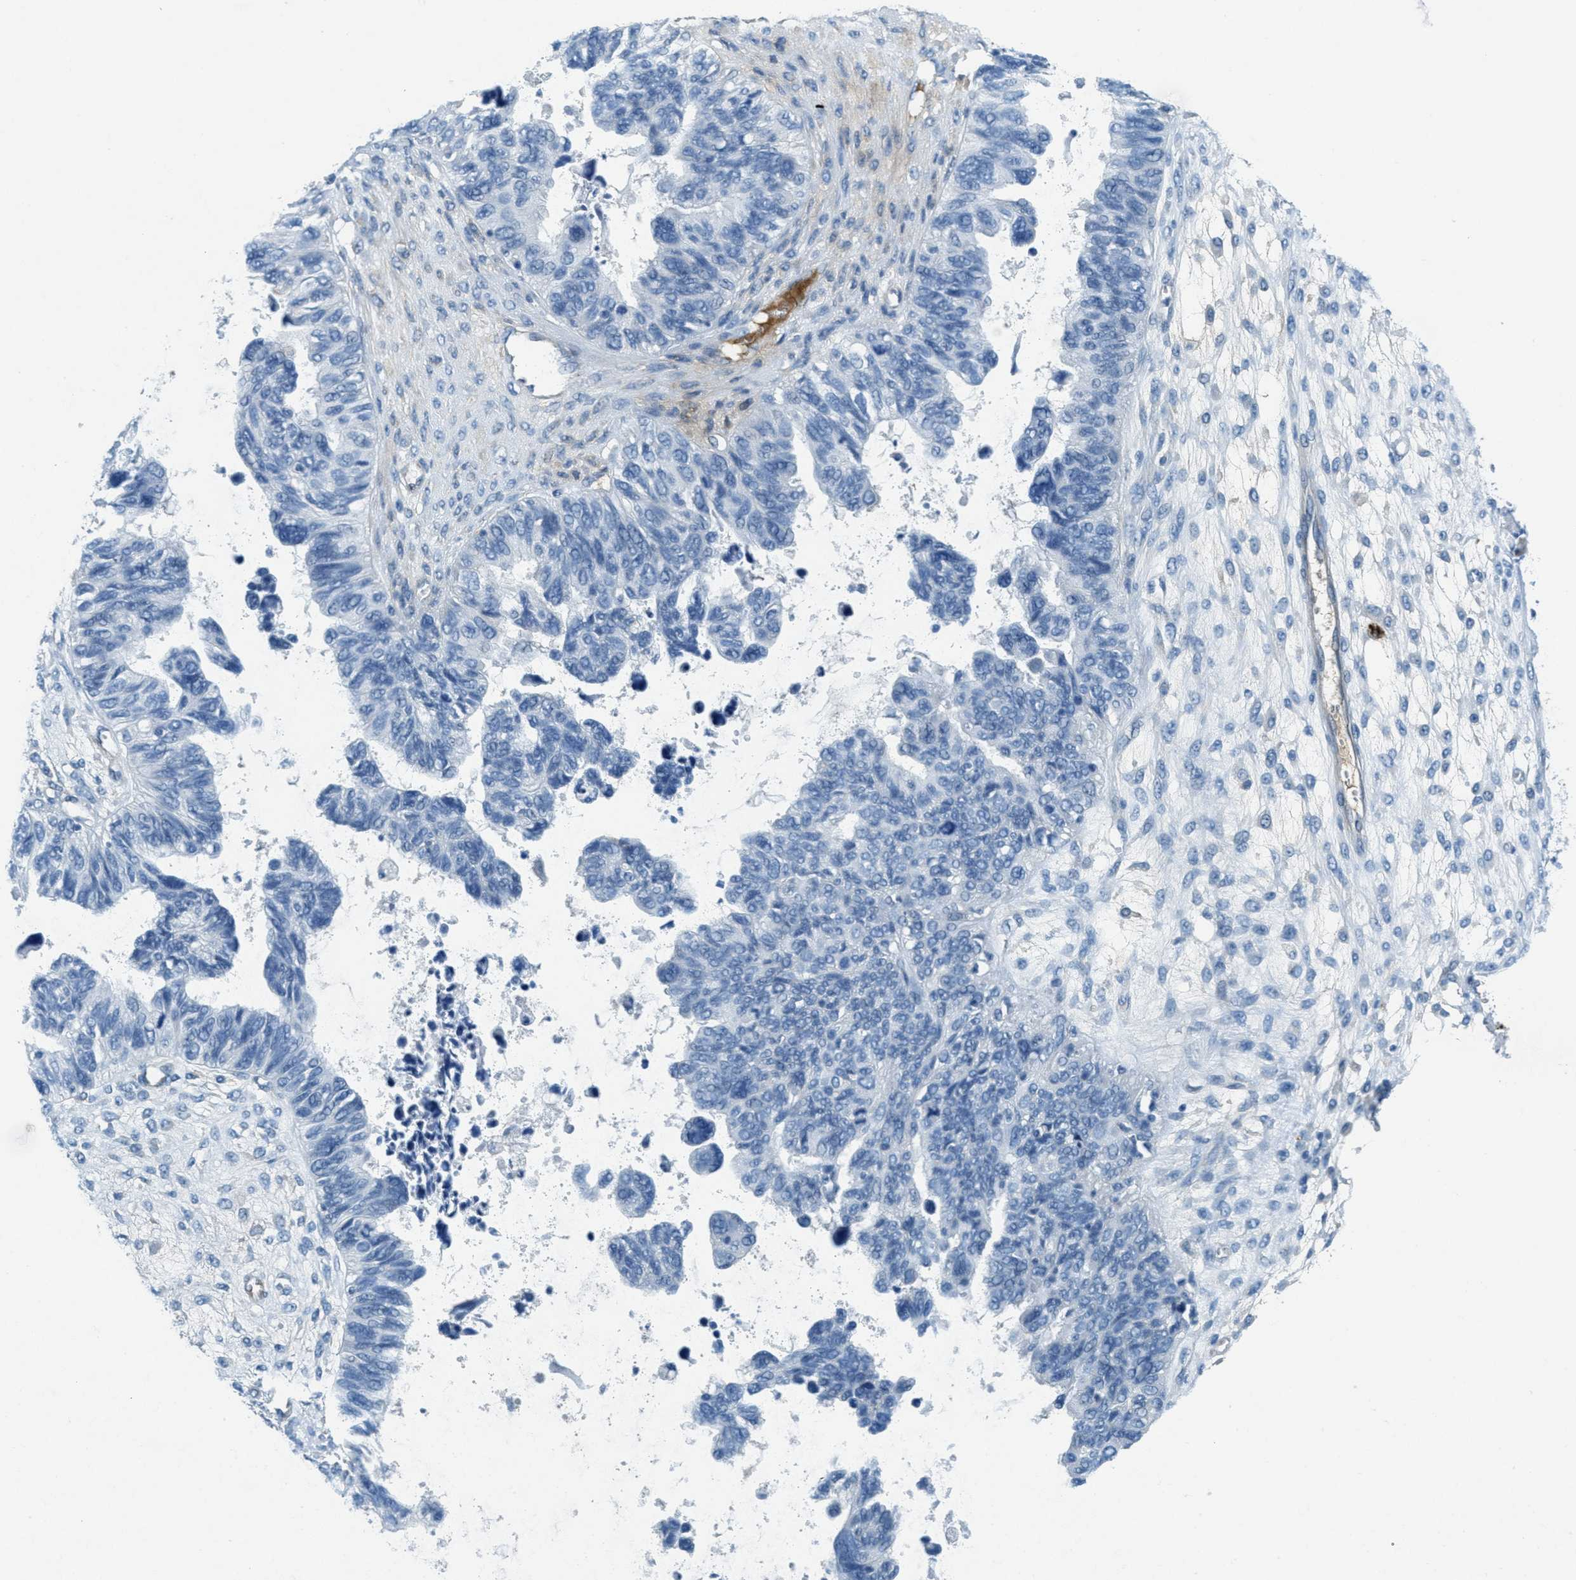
{"staining": {"intensity": "negative", "quantity": "none", "location": "none"}, "tissue": "ovarian cancer", "cell_type": "Tumor cells", "image_type": "cancer", "snomed": [{"axis": "morphology", "description": "Cystadenocarcinoma, serous, NOS"}, {"axis": "topography", "description": "Ovary"}], "caption": "The immunohistochemistry (IHC) image has no significant expression in tumor cells of ovarian cancer tissue. Brightfield microscopy of immunohistochemistry stained with DAB (brown) and hematoxylin (blue), captured at high magnification.", "gene": "A2M", "patient": {"sex": "female", "age": 79}}